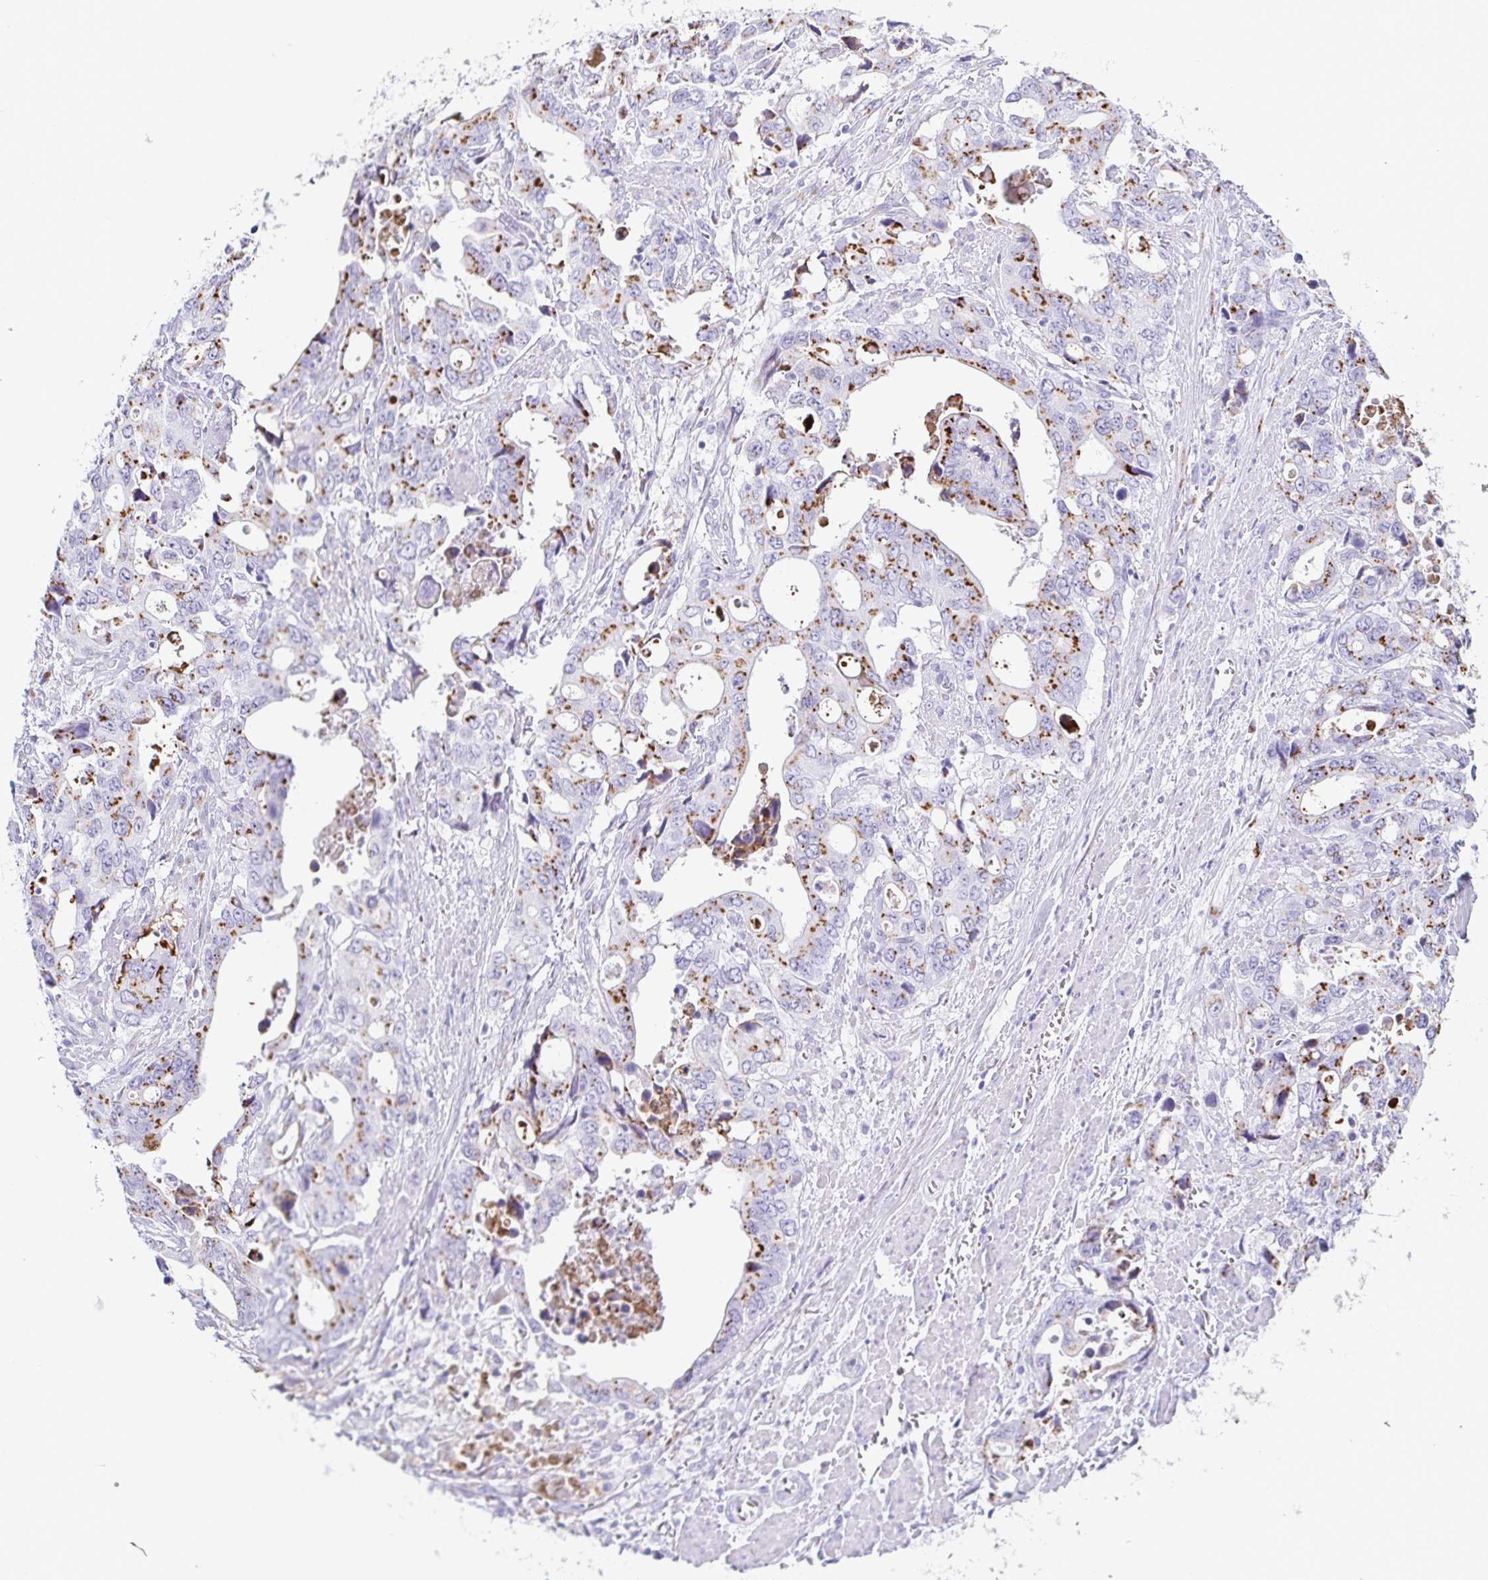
{"staining": {"intensity": "moderate", "quantity": ">75%", "location": "cytoplasmic/membranous"}, "tissue": "stomach cancer", "cell_type": "Tumor cells", "image_type": "cancer", "snomed": [{"axis": "morphology", "description": "Adenocarcinoma, NOS"}, {"axis": "topography", "description": "Stomach, upper"}], "caption": "High-magnification brightfield microscopy of stomach adenocarcinoma stained with DAB (3,3'-diaminobenzidine) (brown) and counterstained with hematoxylin (blue). tumor cells exhibit moderate cytoplasmic/membranous staining is appreciated in approximately>75% of cells.", "gene": "LDLRAD1", "patient": {"sex": "male", "age": 74}}